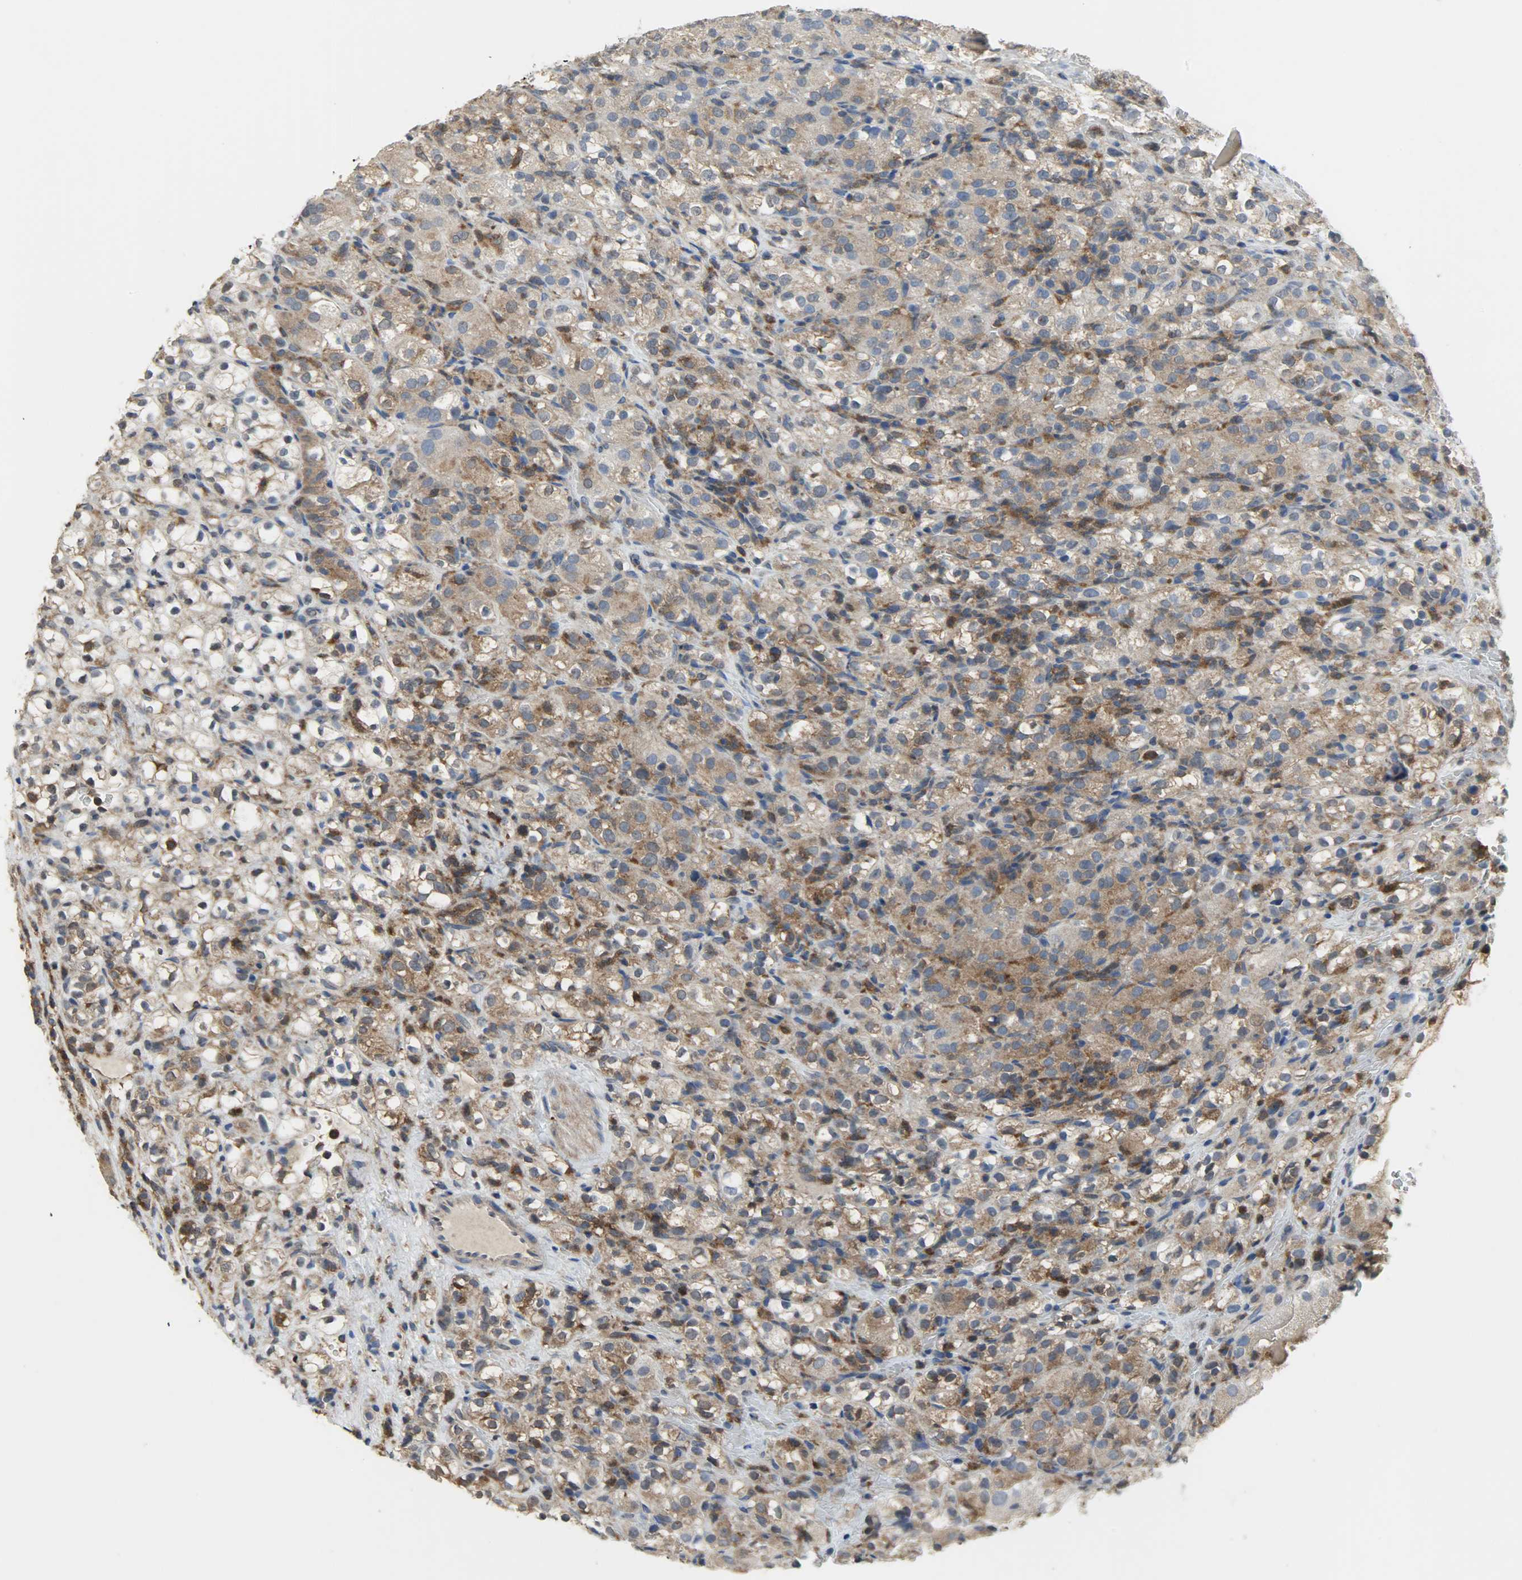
{"staining": {"intensity": "moderate", "quantity": ">75%", "location": "cytoplasmic/membranous"}, "tissue": "renal cancer", "cell_type": "Tumor cells", "image_type": "cancer", "snomed": [{"axis": "morphology", "description": "Normal tissue, NOS"}, {"axis": "morphology", "description": "Adenocarcinoma, NOS"}, {"axis": "topography", "description": "Kidney"}], "caption": "Renal cancer stained with a brown dye shows moderate cytoplasmic/membranous positive positivity in about >75% of tumor cells.", "gene": "TRIM21", "patient": {"sex": "male", "age": 61}}